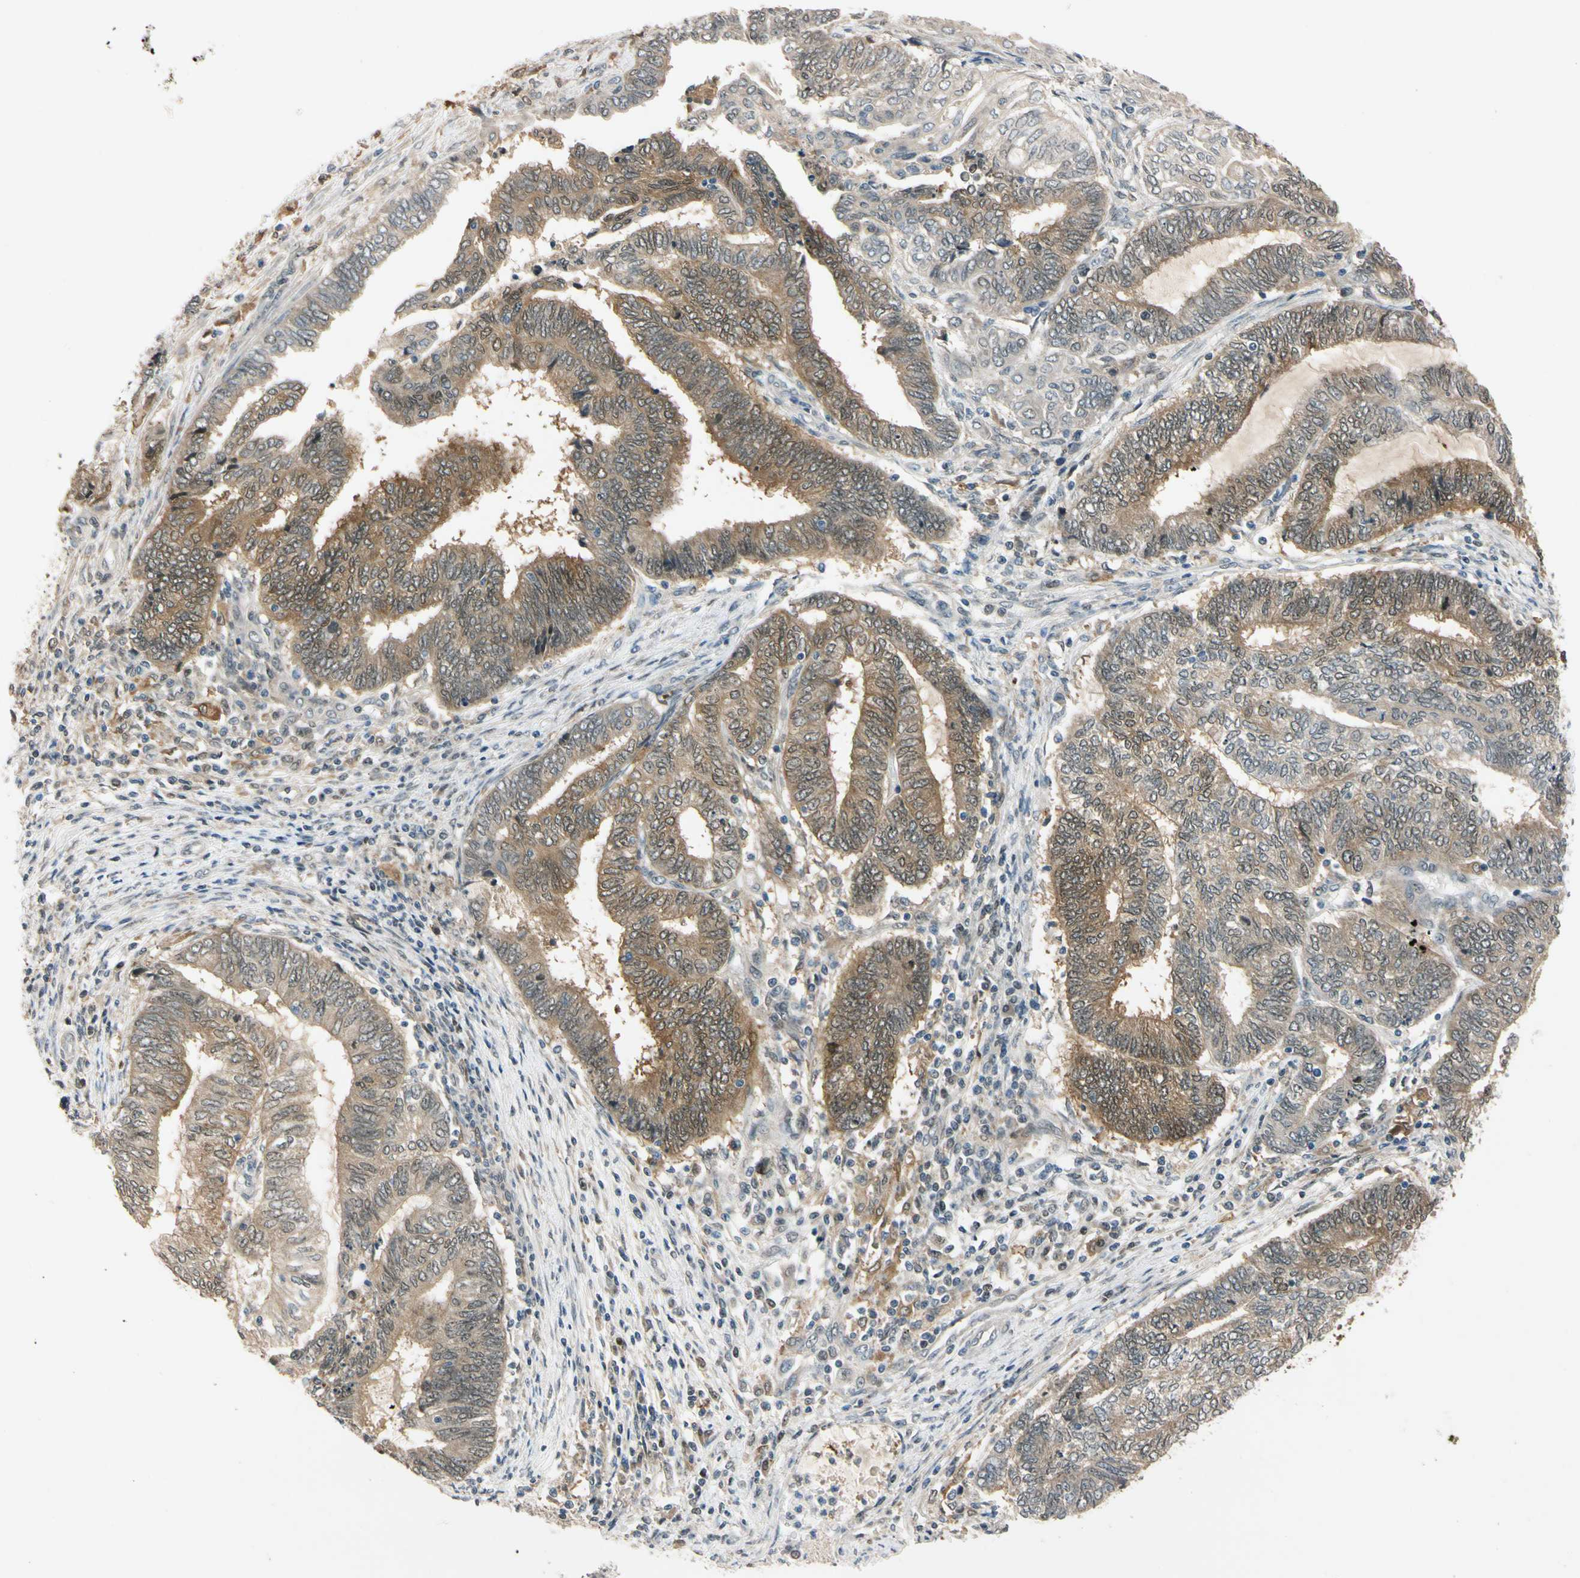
{"staining": {"intensity": "moderate", "quantity": "25%-75%", "location": "cytoplasmic/membranous"}, "tissue": "endometrial cancer", "cell_type": "Tumor cells", "image_type": "cancer", "snomed": [{"axis": "morphology", "description": "Adenocarcinoma, NOS"}, {"axis": "topography", "description": "Uterus"}, {"axis": "topography", "description": "Endometrium"}], "caption": "A high-resolution image shows IHC staining of adenocarcinoma (endometrial), which demonstrates moderate cytoplasmic/membranous positivity in approximately 25%-75% of tumor cells. The staining is performed using DAB brown chromogen to label protein expression. The nuclei are counter-stained blue using hematoxylin.", "gene": "RIOX2", "patient": {"sex": "female", "age": 70}}